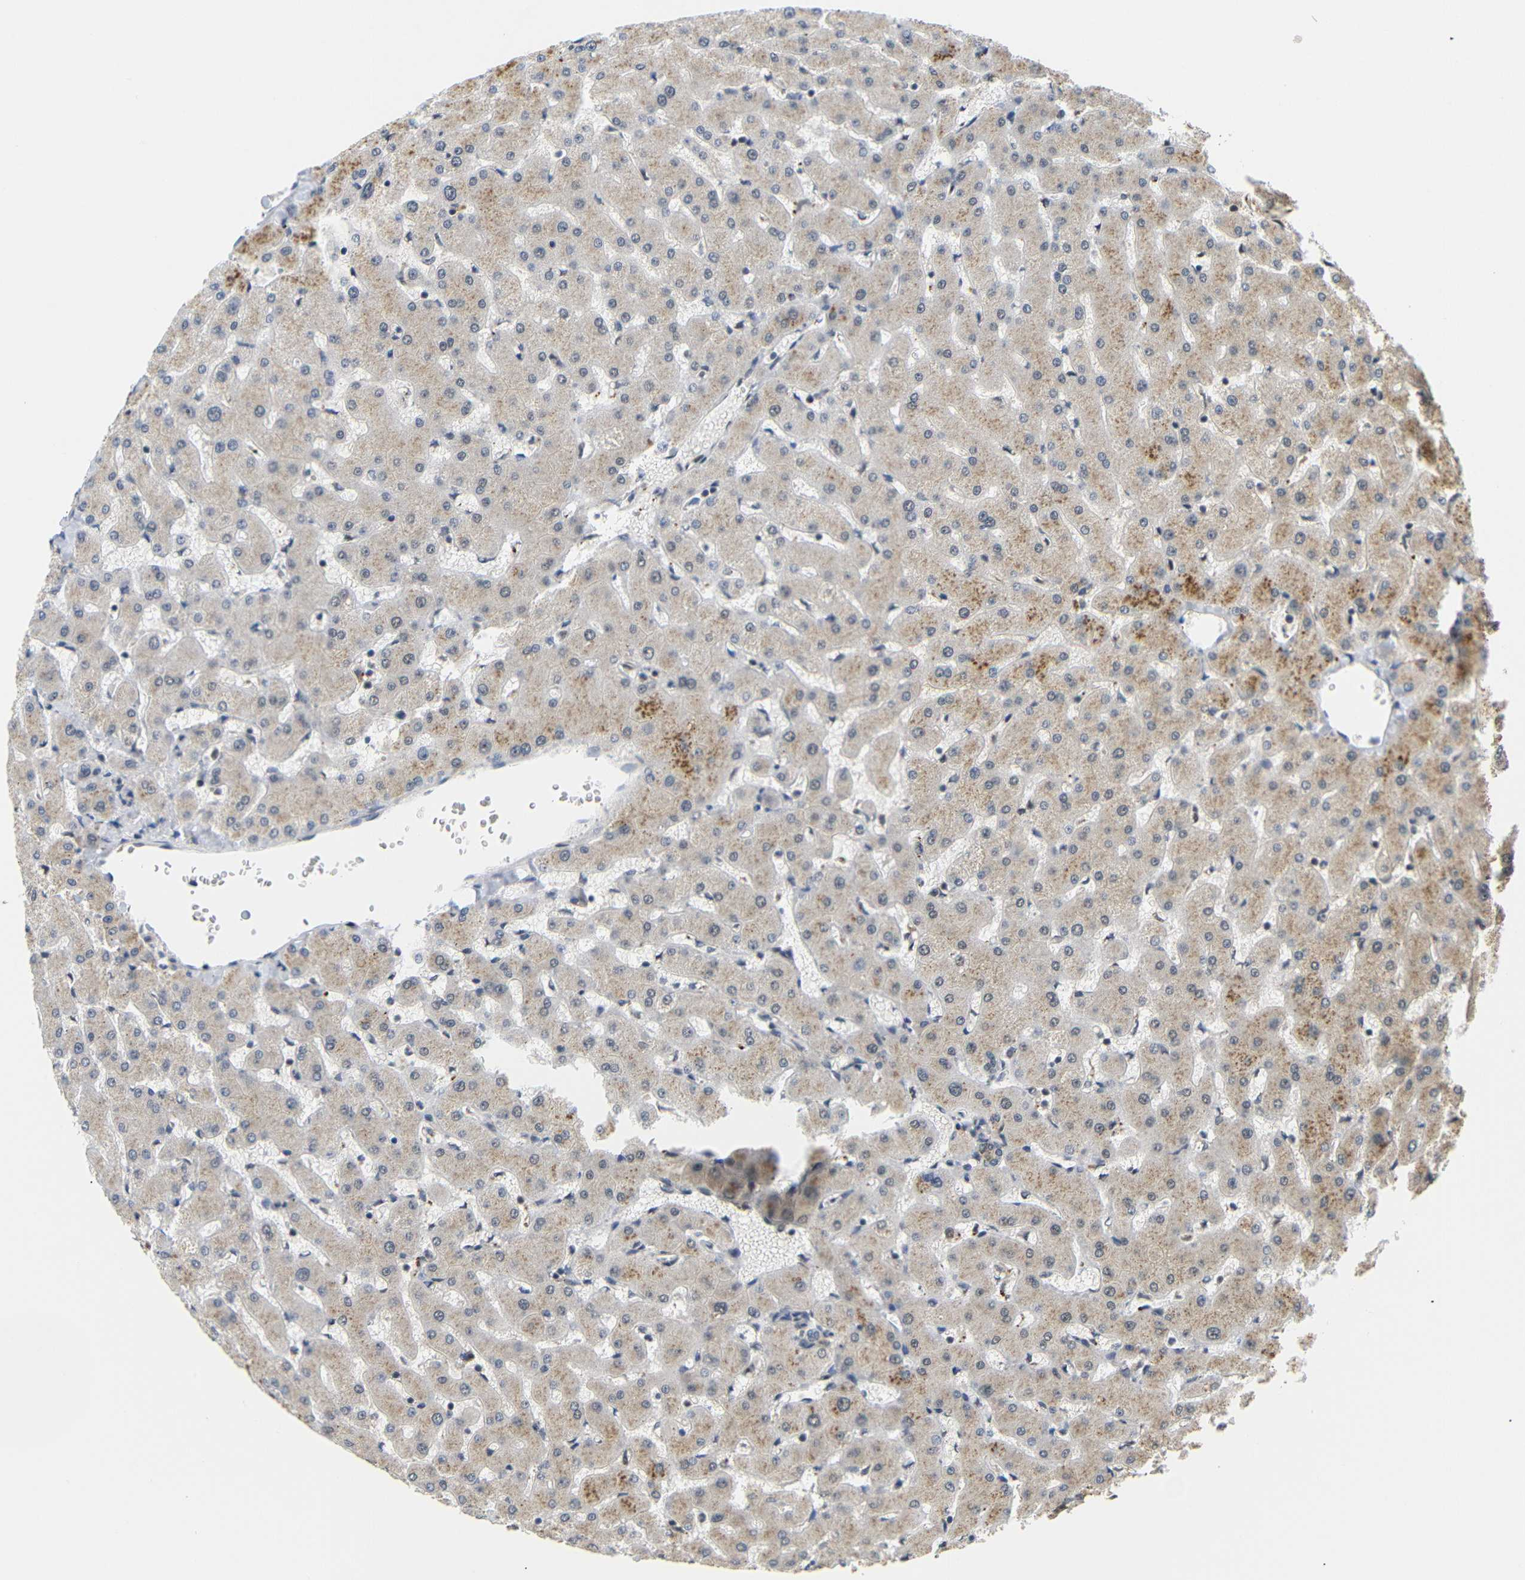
{"staining": {"intensity": "negative", "quantity": "none", "location": "none"}, "tissue": "liver", "cell_type": "Cholangiocytes", "image_type": "normal", "snomed": [{"axis": "morphology", "description": "Normal tissue, NOS"}, {"axis": "topography", "description": "Liver"}], "caption": "A high-resolution photomicrograph shows immunohistochemistry (IHC) staining of unremarkable liver, which exhibits no significant expression in cholangiocytes.", "gene": "GJA5", "patient": {"sex": "female", "age": 63}}